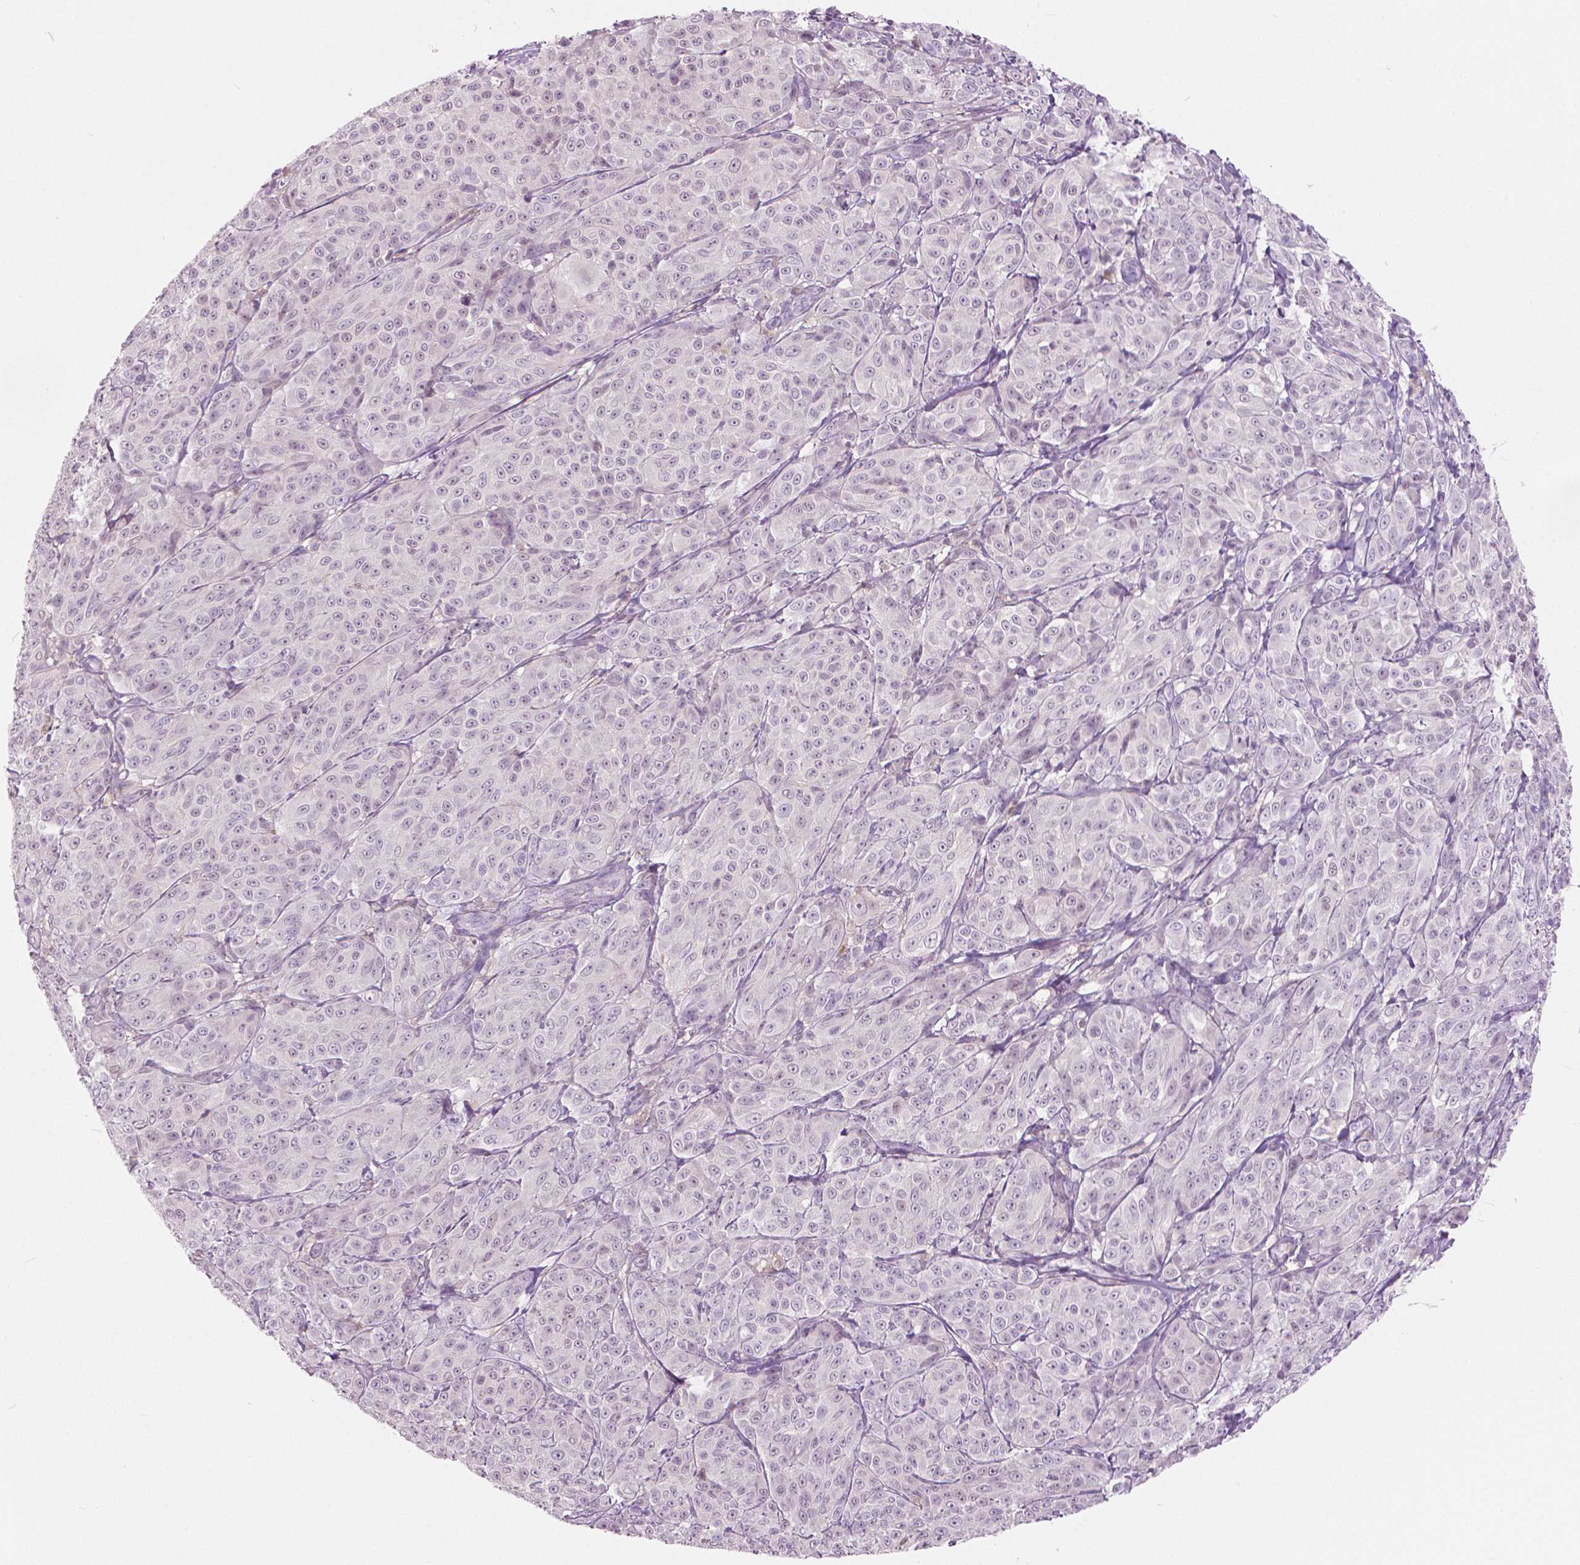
{"staining": {"intensity": "negative", "quantity": "none", "location": "none"}, "tissue": "melanoma", "cell_type": "Tumor cells", "image_type": "cancer", "snomed": [{"axis": "morphology", "description": "Malignant melanoma, NOS"}, {"axis": "topography", "description": "Skin"}], "caption": "DAB (3,3'-diaminobenzidine) immunohistochemical staining of malignant melanoma shows no significant expression in tumor cells. Brightfield microscopy of immunohistochemistry (IHC) stained with DAB (brown) and hematoxylin (blue), captured at high magnification.", "gene": "GALM", "patient": {"sex": "male", "age": 89}}